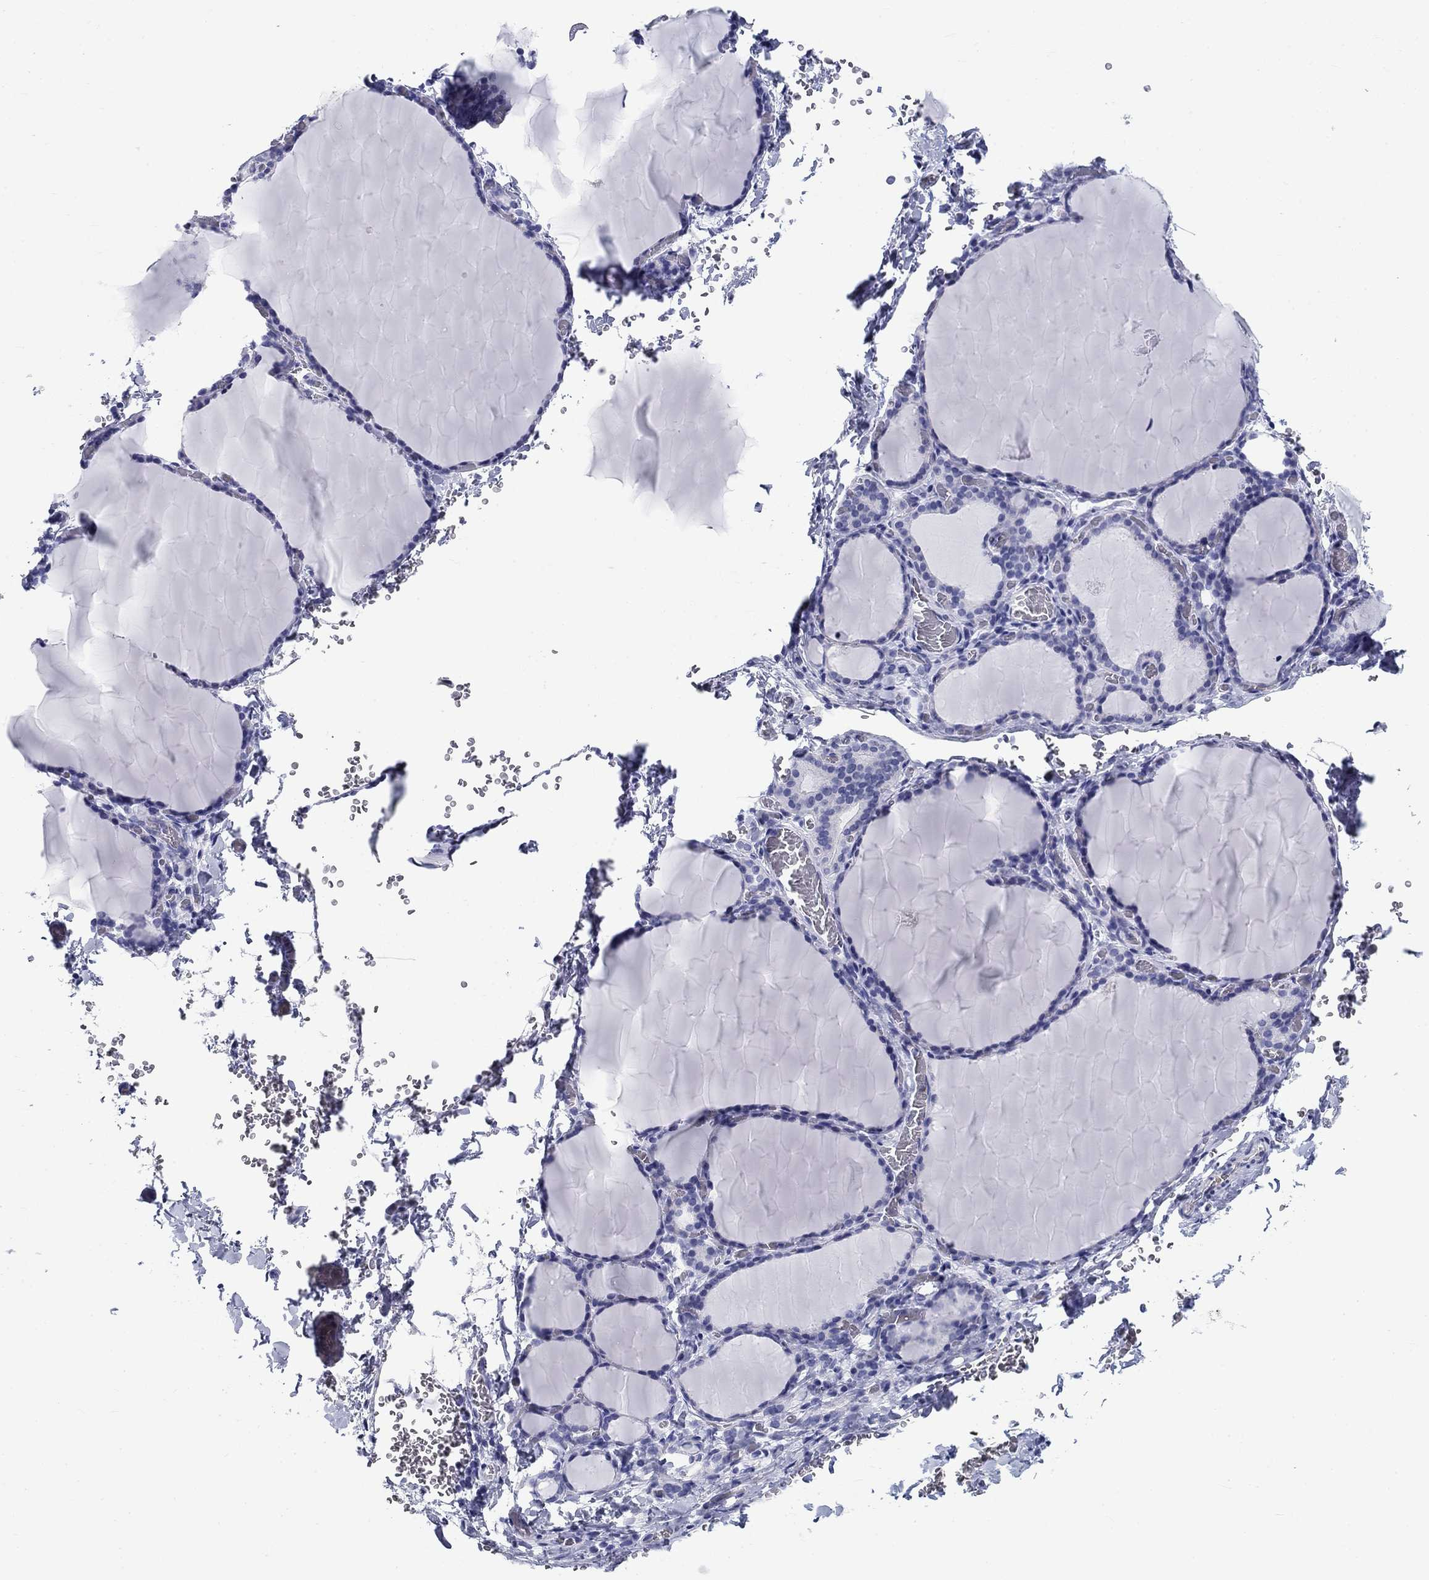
{"staining": {"intensity": "negative", "quantity": "none", "location": "none"}, "tissue": "thyroid gland", "cell_type": "Glandular cells", "image_type": "normal", "snomed": [{"axis": "morphology", "description": "Normal tissue, NOS"}, {"axis": "morphology", "description": "Hyperplasia, NOS"}, {"axis": "topography", "description": "Thyroid gland"}], "caption": "IHC micrograph of benign thyroid gland stained for a protein (brown), which shows no staining in glandular cells. Nuclei are stained in blue.", "gene": "CD40LG", "patient": {"sex": "female", "age": 27}}